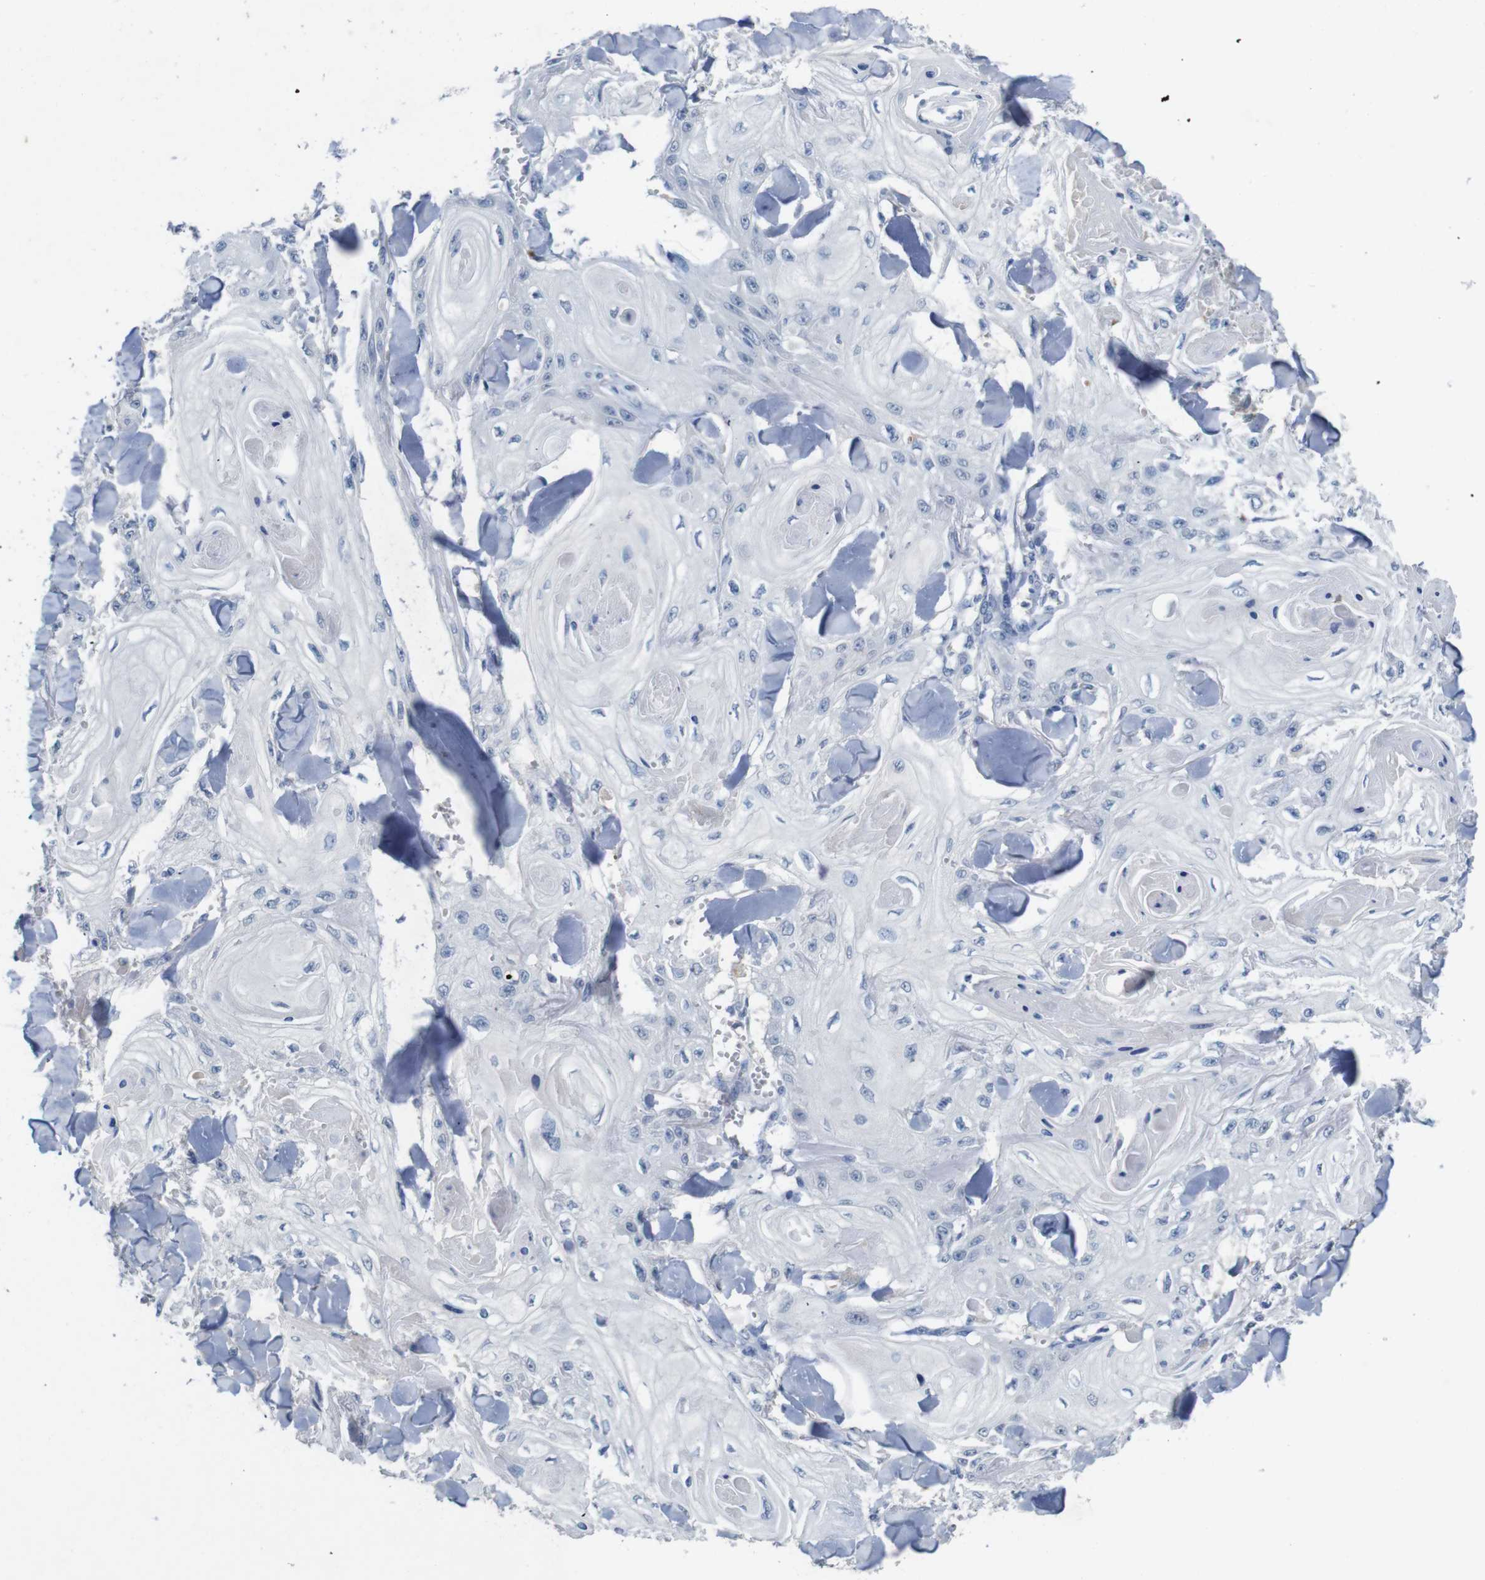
{"staining": {"intensity": "negative", "quantity": "none", "location": "none"}, "tissue": "skin cancer", "cell_type": "Tumor cells", "image_type": "cancer", "snomed": [{"axis": "morphology", "description": "Squamous cell carcinoma, NOS"}, {"axis": "topography", "description": "Skin"}], "caption": "This is a image of immunohistochemistry staining of skin cancer (squamous cell carcinoma), which shows no positivity in tumor cells. Nuclei are stained in blue.", "gene": "SLC2A8", "patient": {"sex": "male", "age": 74}}